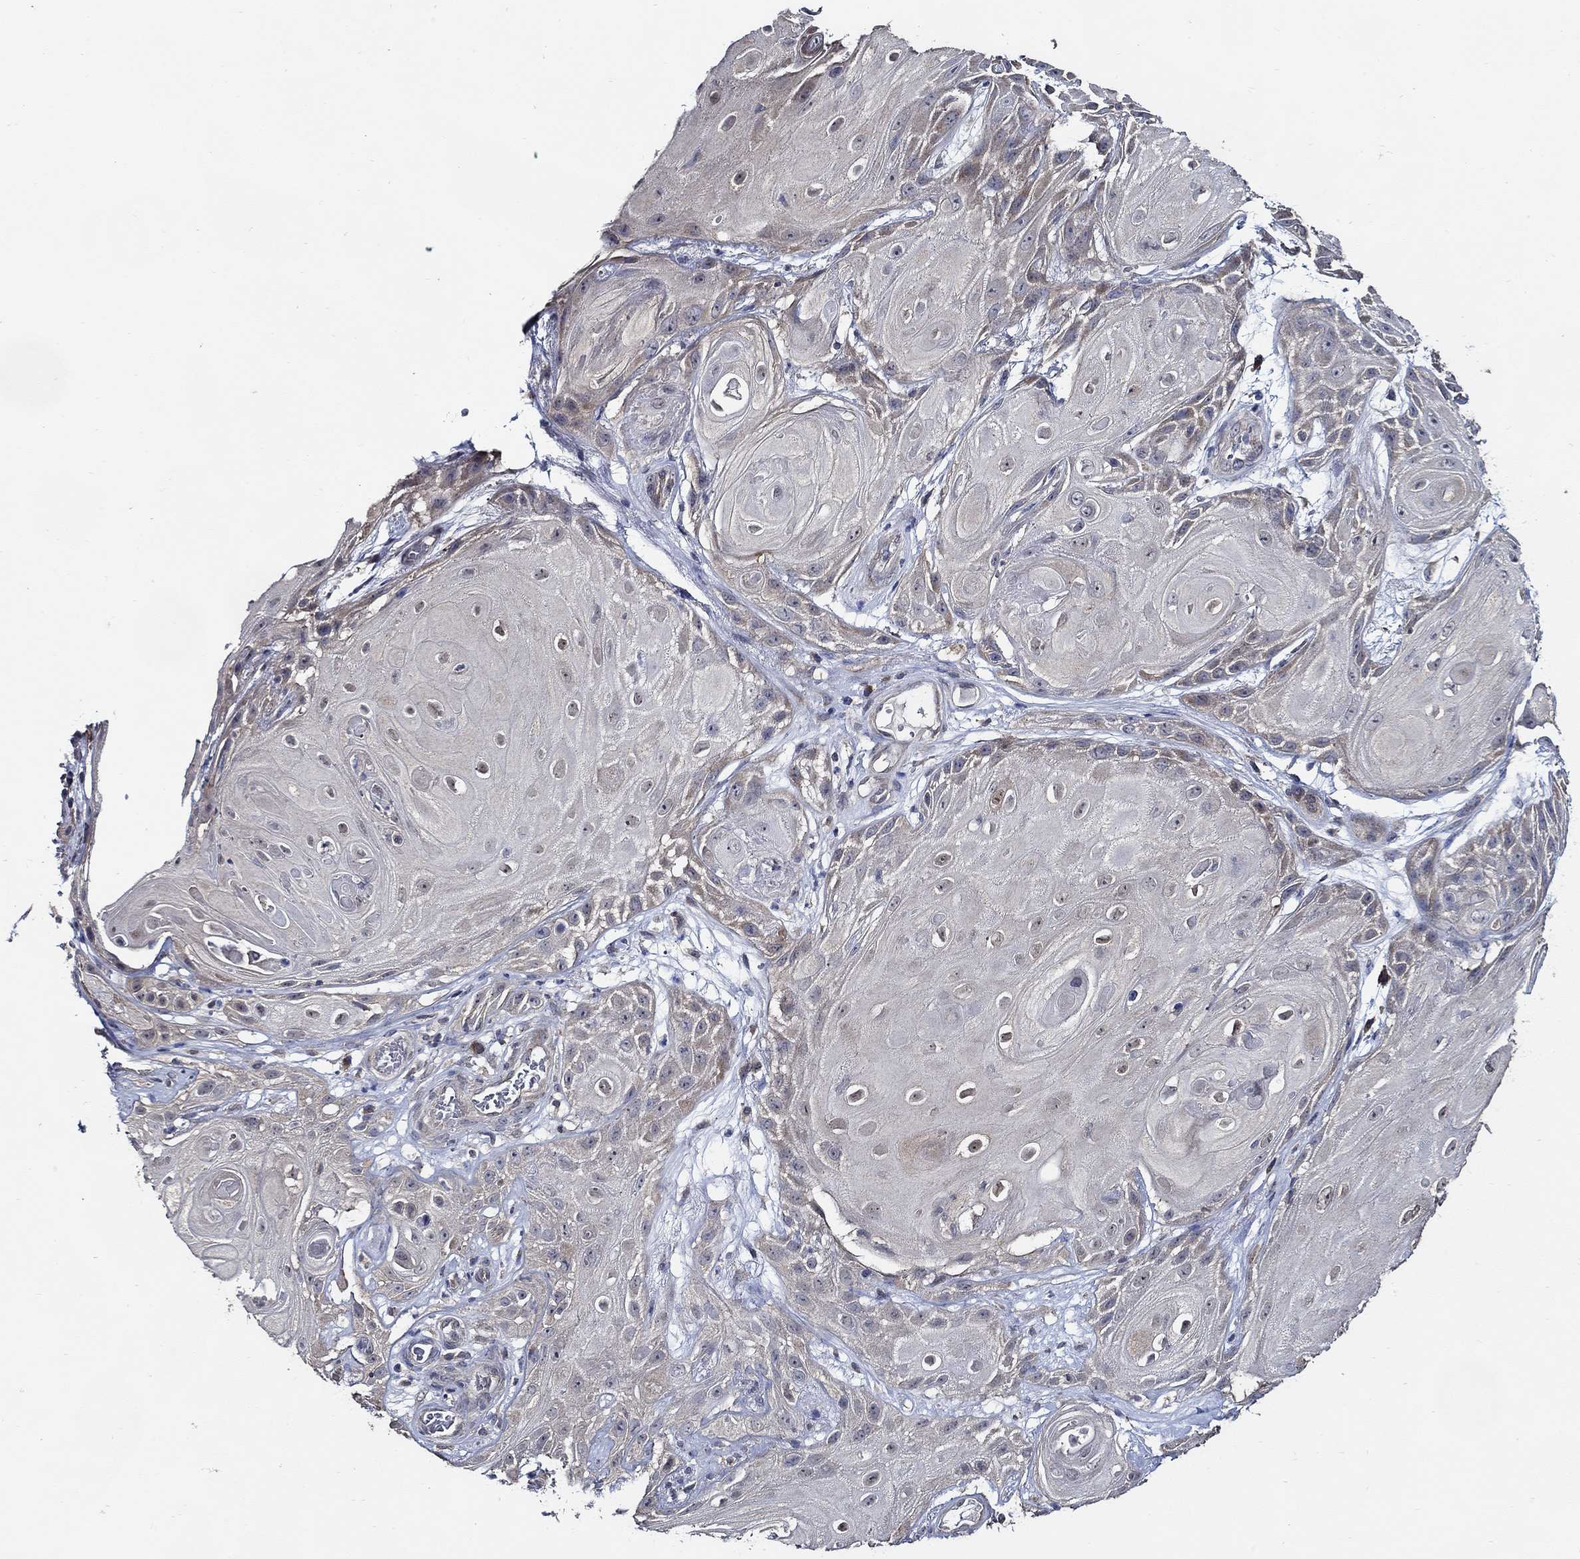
{"staining": {"intensity": "weak", "quantity": "<25%", "location": "cytoplasmic/membranous"}, "tissue": "skin cancer", "cell_type": "Tumor cells", "image_type": "cancer", "snomed": [{"axis": "morphology", "description": "Squamous cell carcinoma, NOS"}, {"axis": "topography", "description": "Skin"}], "caption": "This is an IHC photomicrograph of human skin squamous cell carcinoma. There is no positivity in tumor cells.", "gene": "WDR53", "patient": {"sex": "male", "age": 62}}